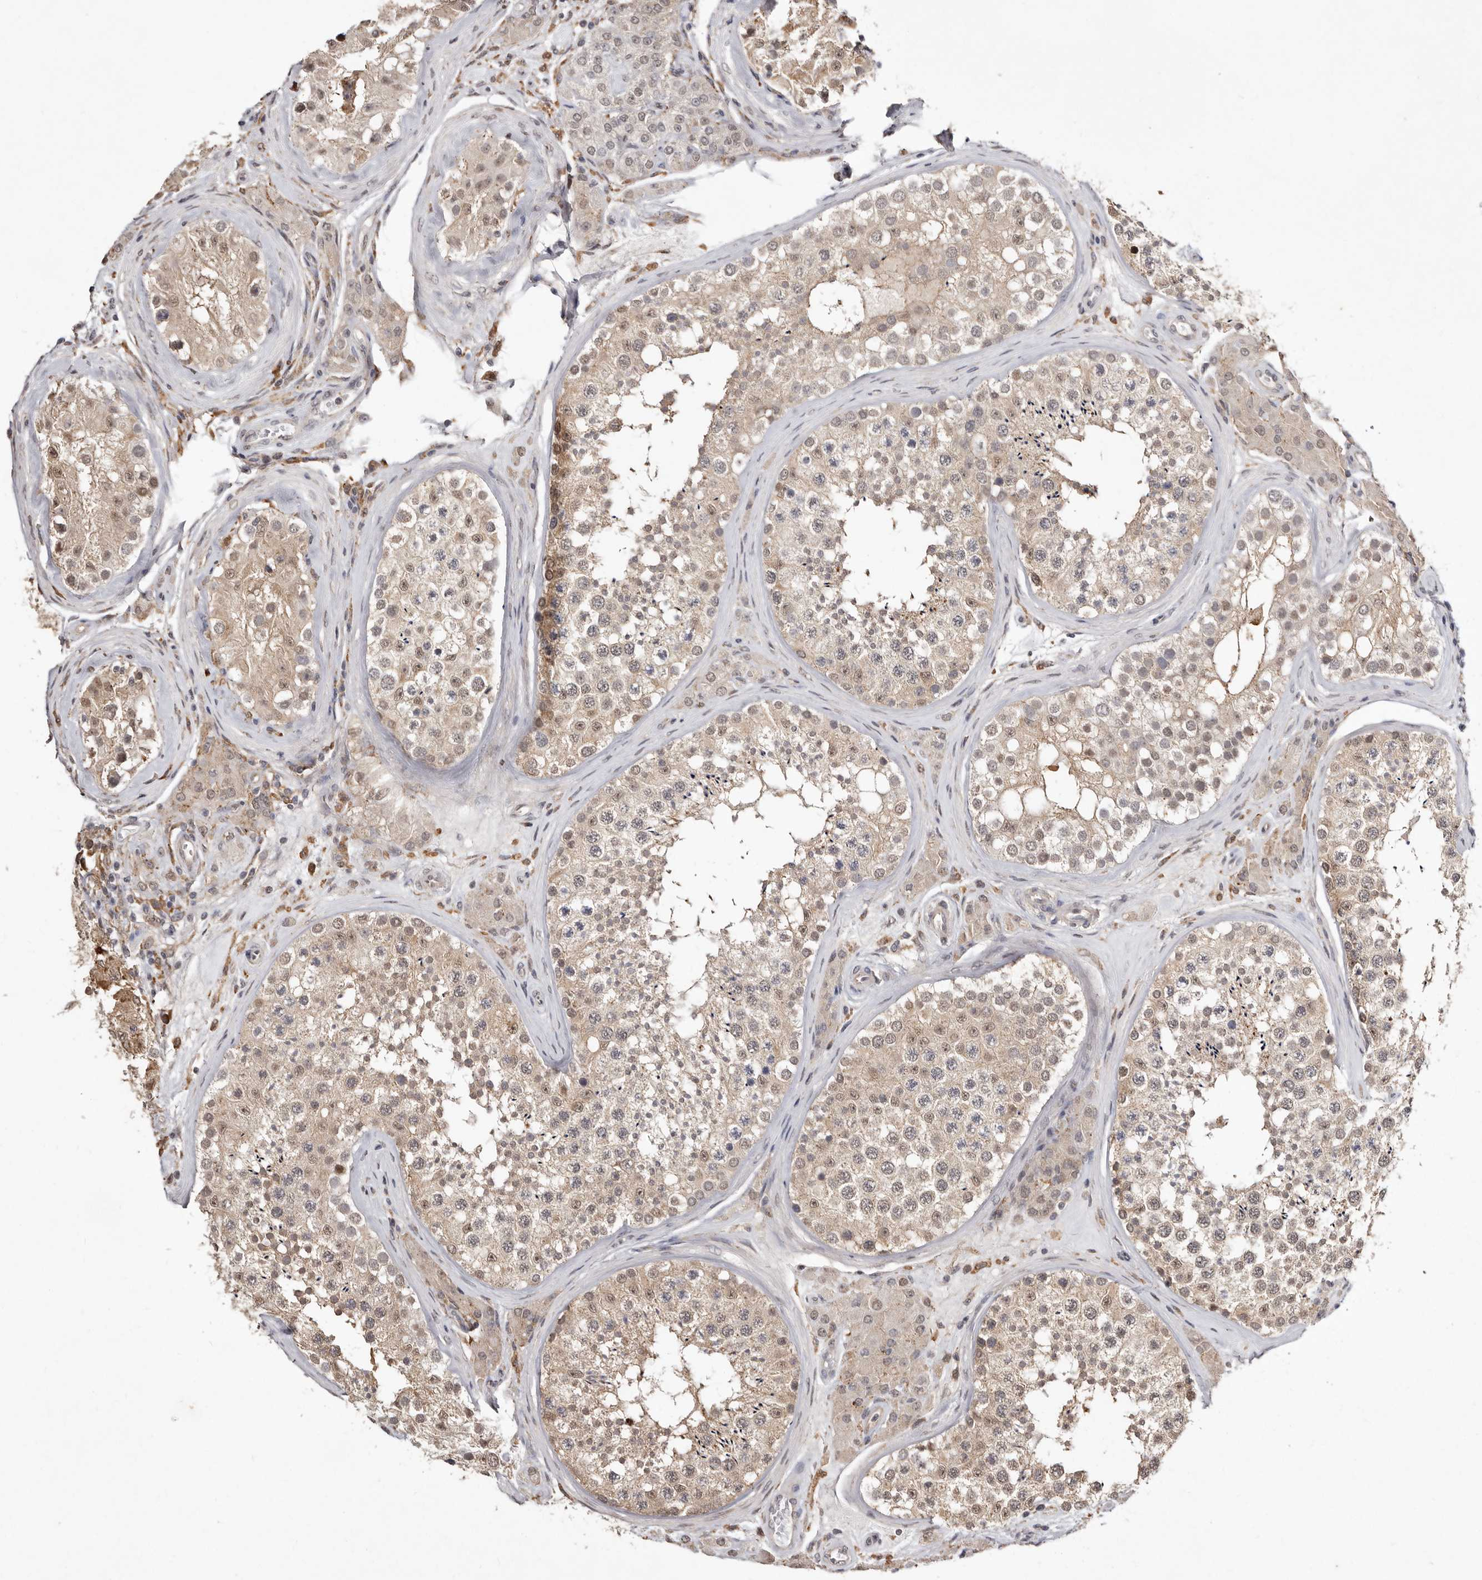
{"staining": {"intensity": "moderate", "quantity": "<25%", "location": "cytoplasmic/membranous"}, "tissue": "testis", "cell_type": "Cells in seminiferous ducts", "image_type": "normal", "snomed": [{"axis": "morphology", "description": "Normal tissue, NOS"}, {"axis": "topography", "description": "Testis"}], "caption": "IHC (DAB (3,3'-diaminobenzidine)) staining of normal human testis shows moderate cytoplasmic/membranous protein expression in approximately <25% of cells in seminiferous ducts.", "gene": "RRM2B", "patient": {"sex": "male", "age": 46}}